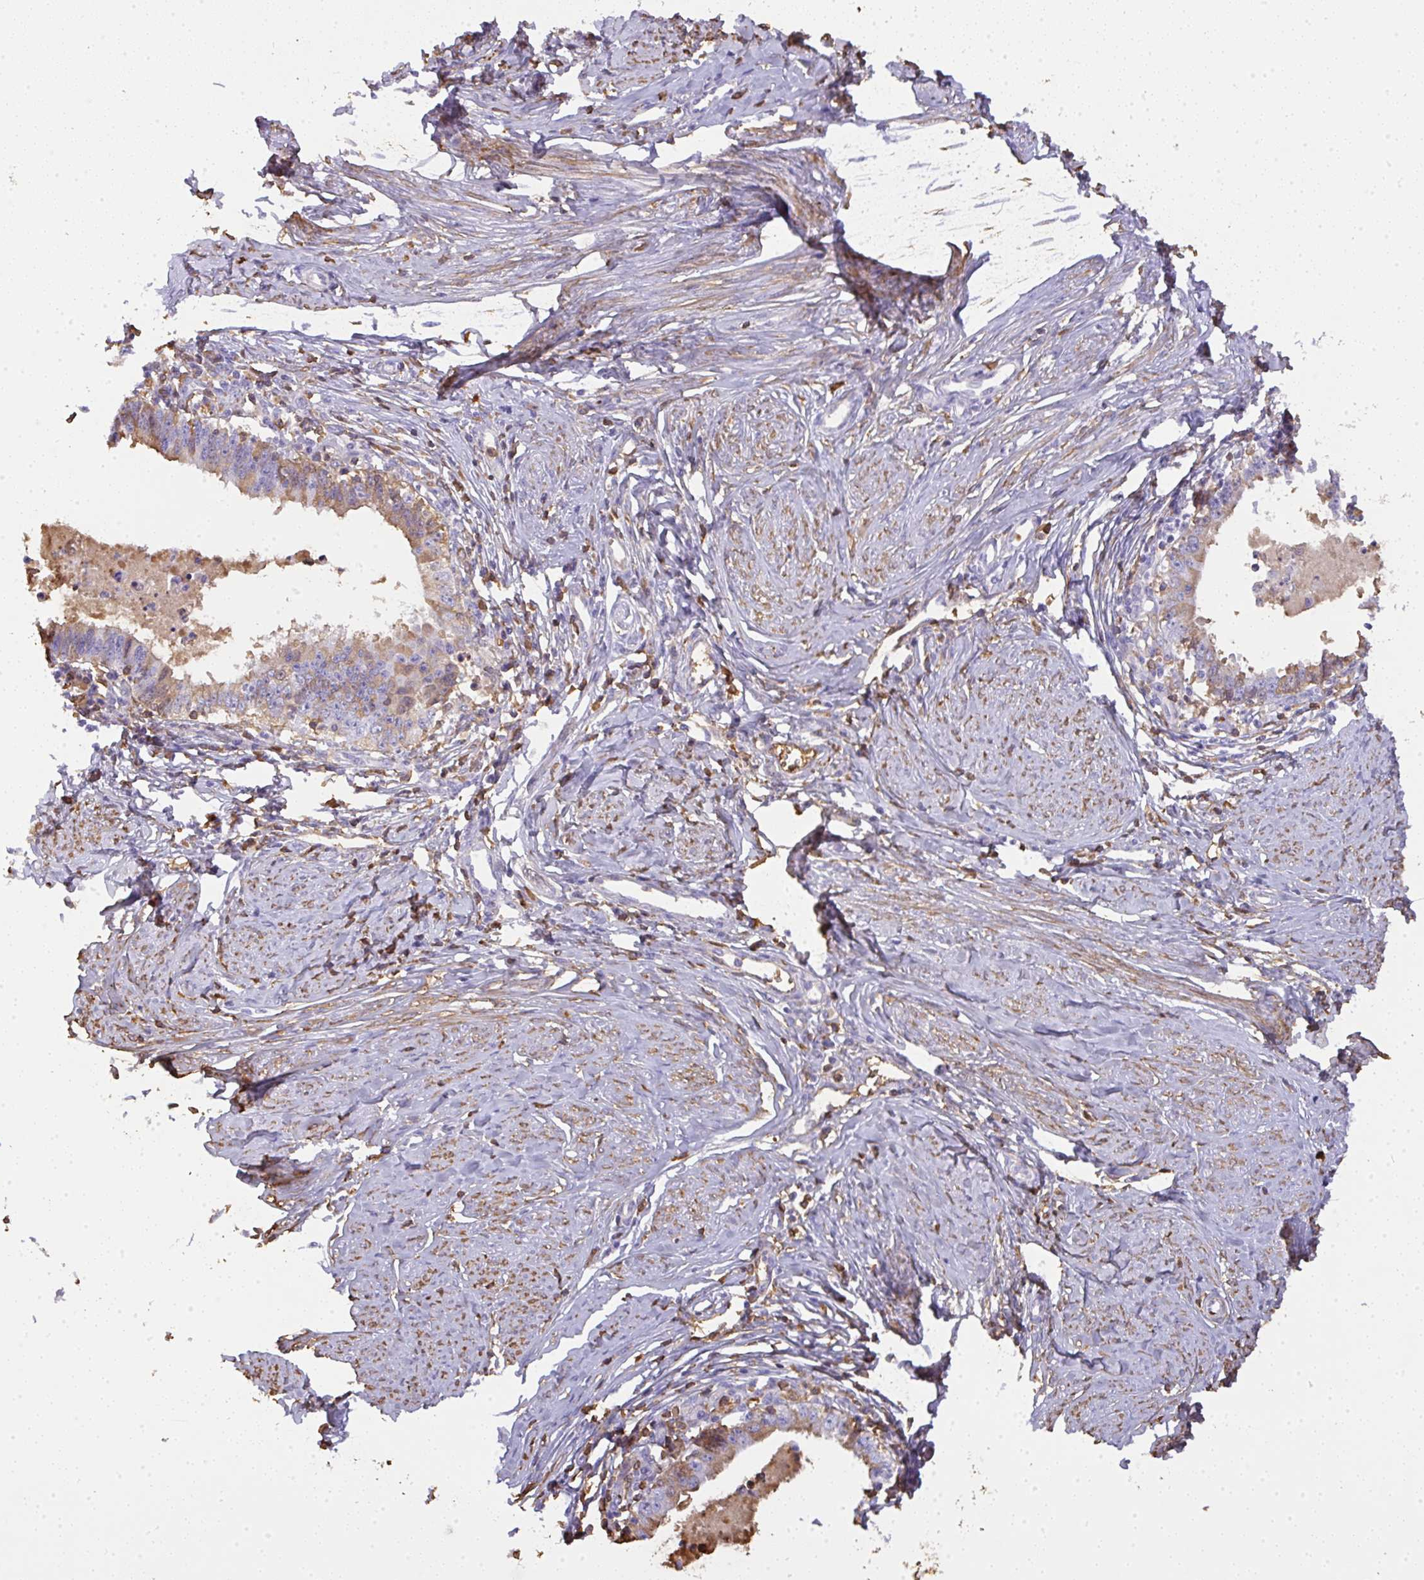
{"staining": {"intensity": "moderate", "quantity": "<25%", "location": "cytoplasmic/membranous"}, "tissue": "cervical cancer", "cell_type": "Tumor cells", "image_type": "cancer", "snomed": [{"axis": "morphology", "description": "Adenocarcinoma, NOS"}, {"axis": "topography", "description": "Cervix"}], "caption": "DAB (3,3'-diaminobenzidine) immunohistochemical staining of human cervical cancer reveals moderate cytoplasmic/membranous protein staining in approximately <25% of tumor cells.", "gene": "SMYD5", "patient": {"sex": "female", "age": 36}}